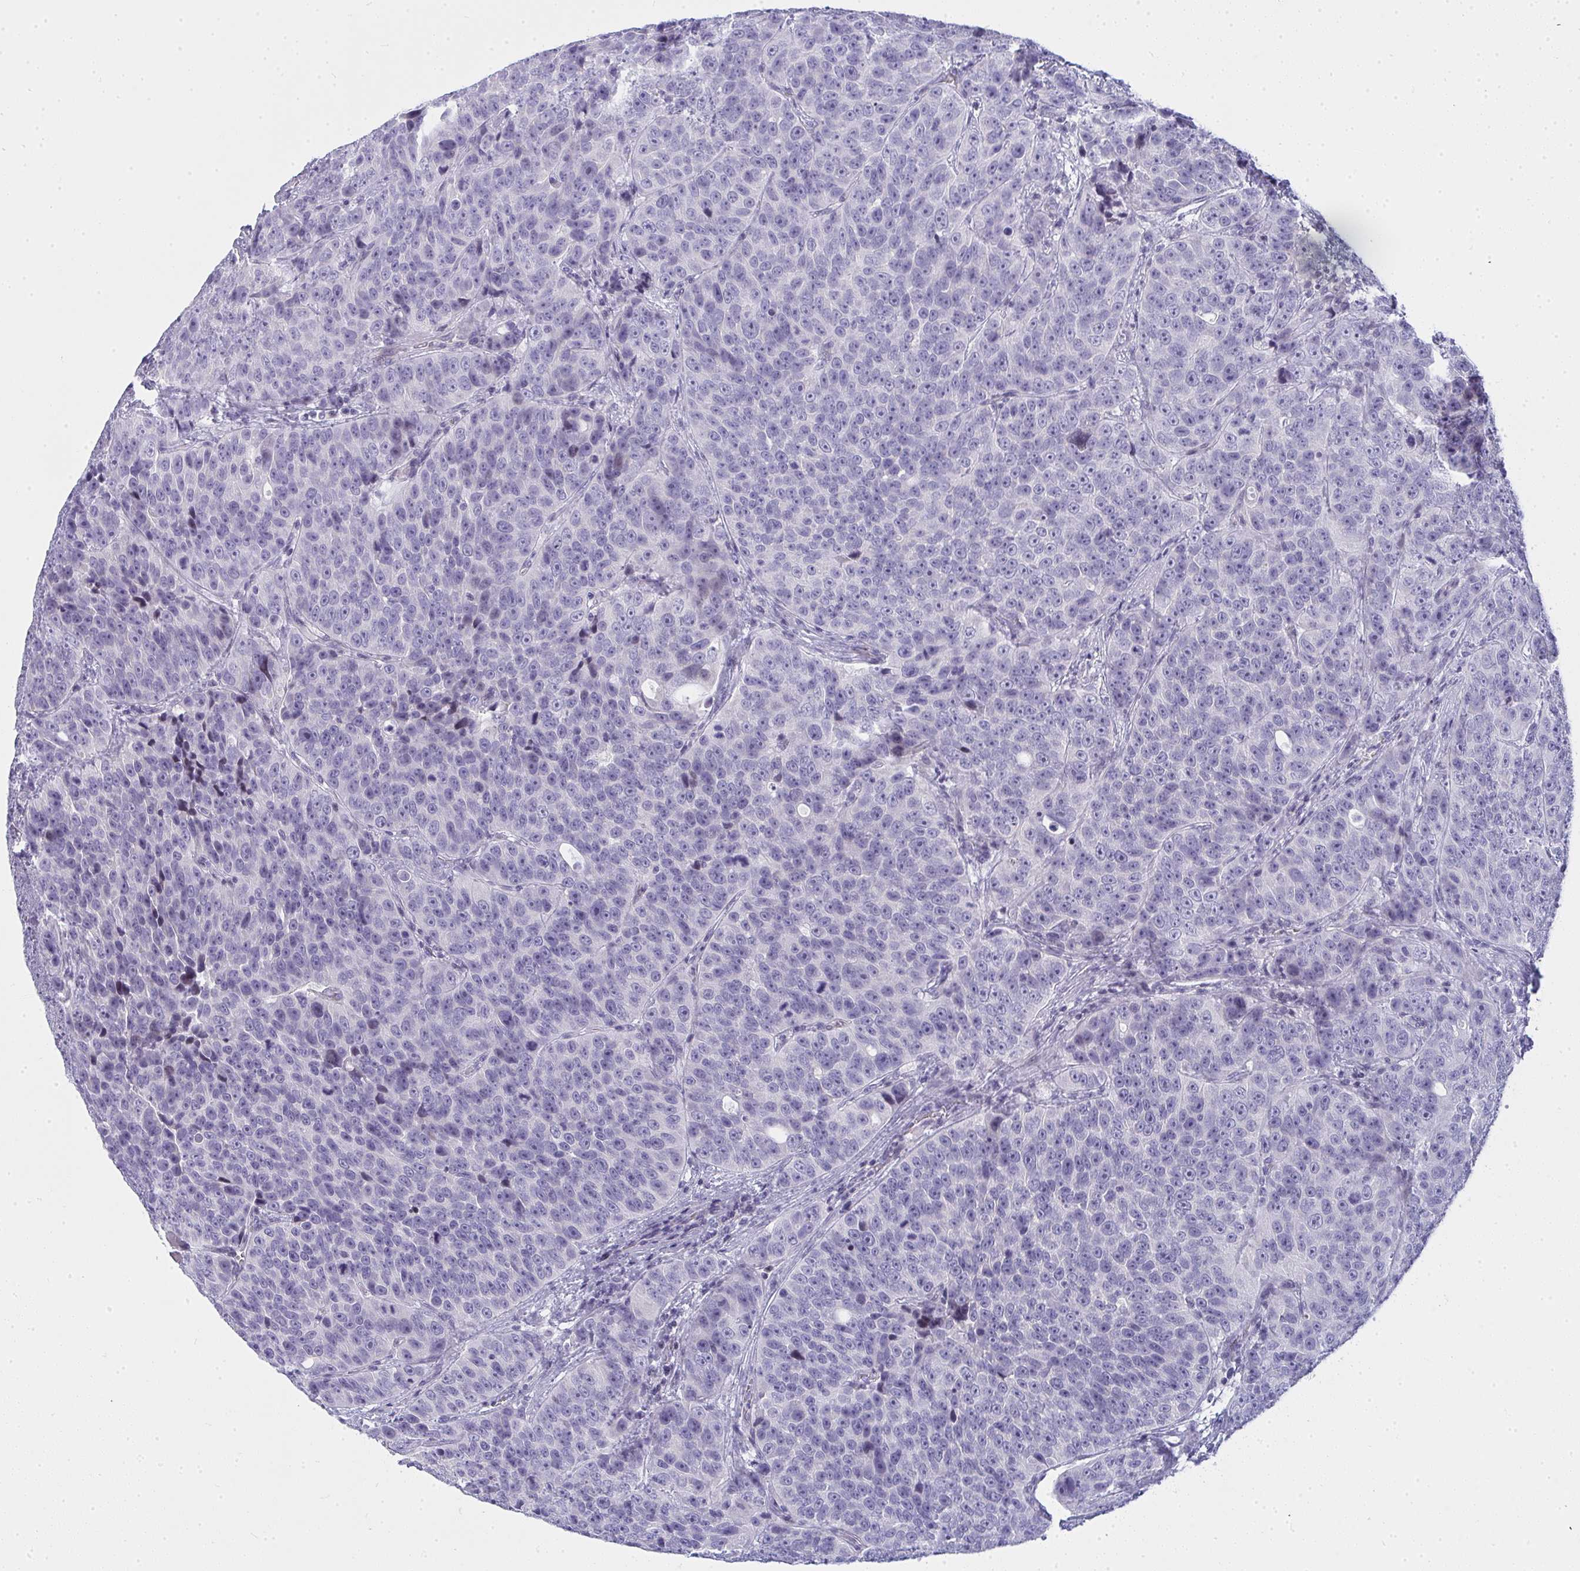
{"staining": {"intensity": "negative", "quantity": "none", "location": "none"}, "tissue": "urothelial cancer", "cell_type": "Tumor cells", "image_type": "cancer", "snomed": [{"axis": "morphology", "description": "Urothelial carcinoma, NOS"}, {"axis": "topography", "description": "Urinary bladder"}], "caption": "This is a image of IHC staining of urothelial cancer, which shows no positivity in tumor cells.", "gene": "ZNF182", "patient": {"sex": "male", "age": 52}}